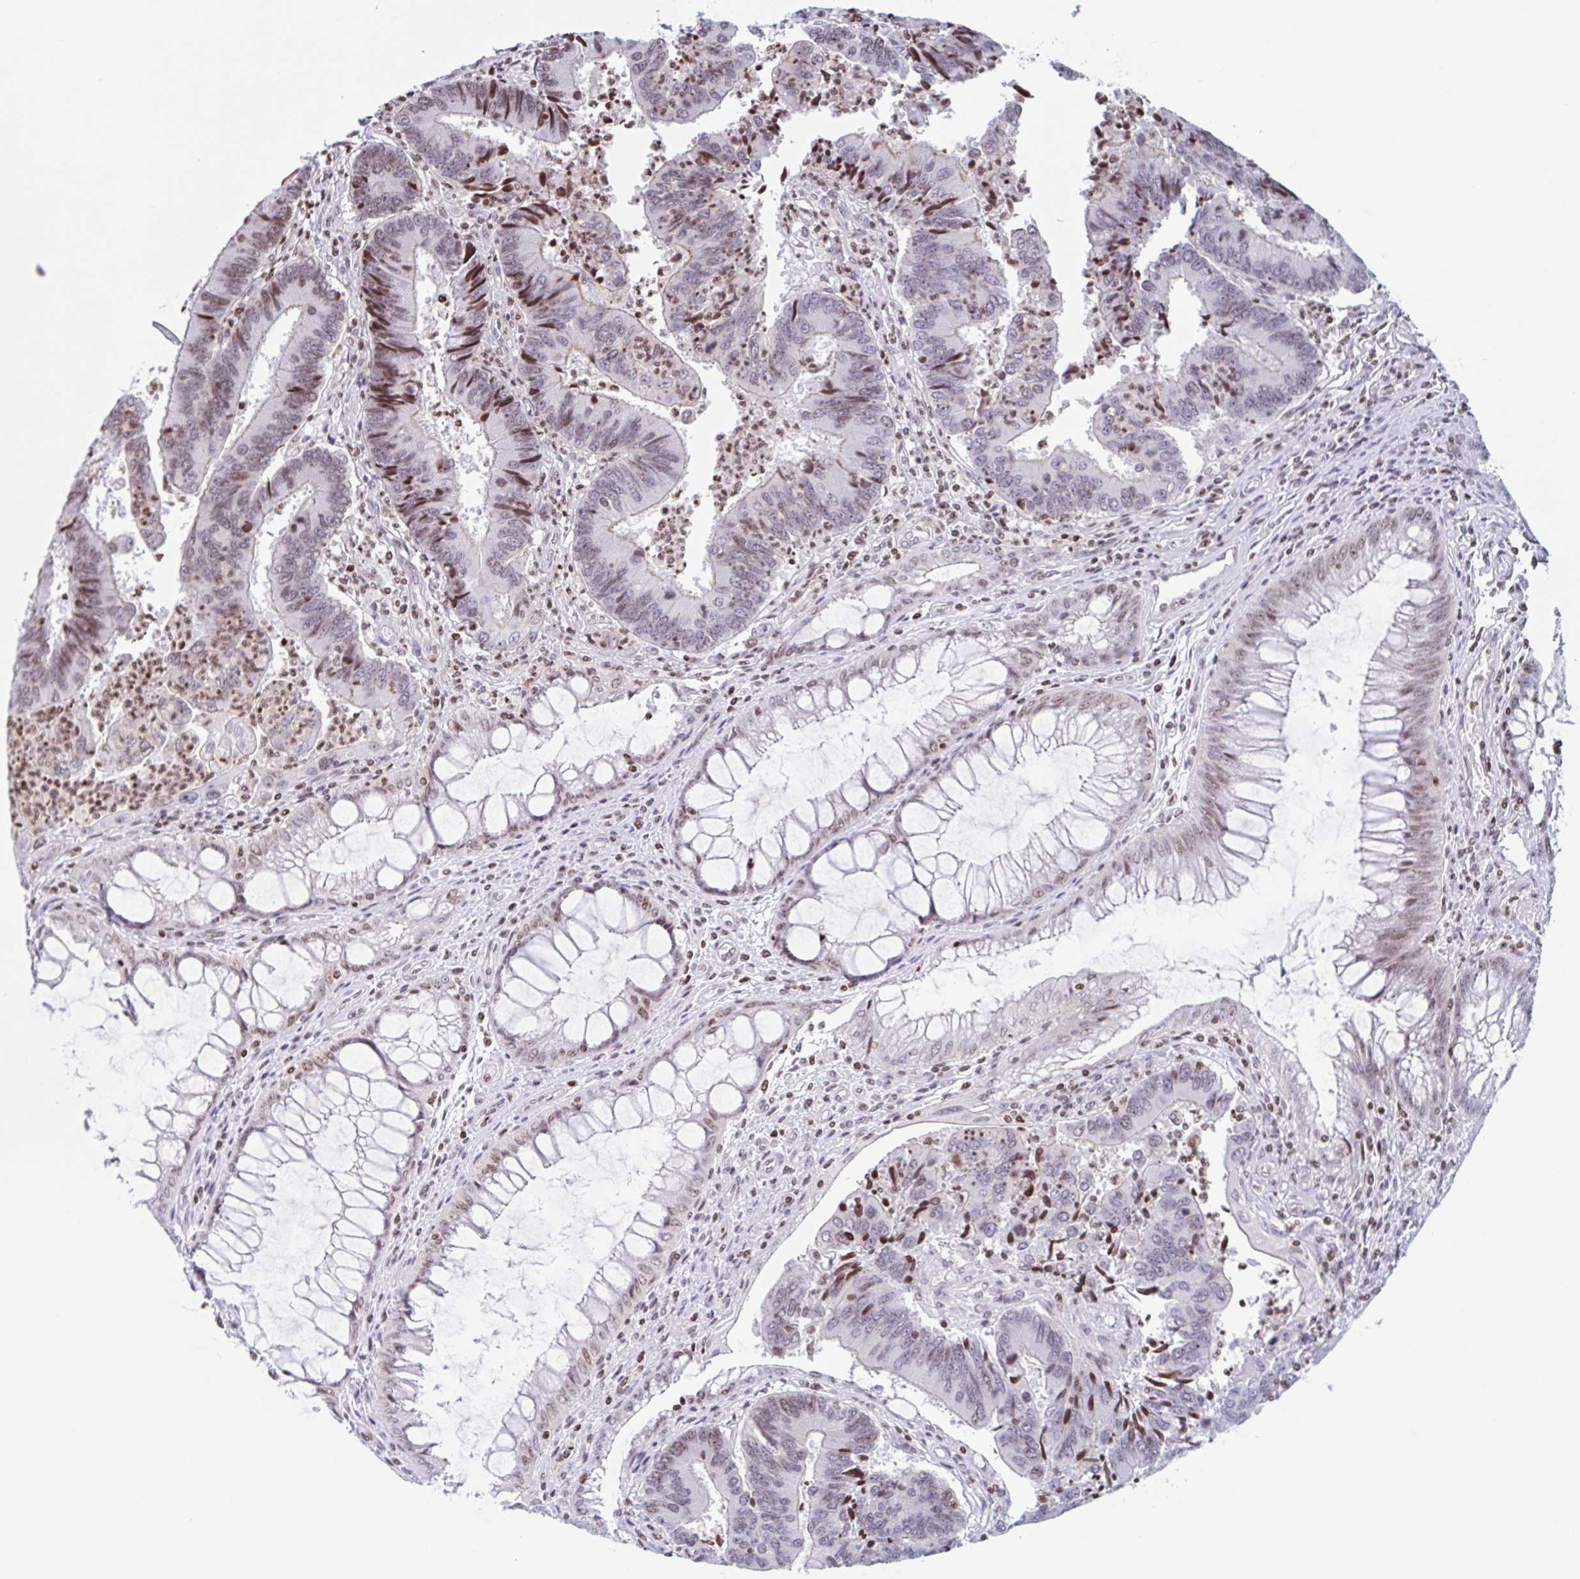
{"staining": {"intensity": "moderate", "quantity": "<25%", "location": "nuclear"}, "tissue": "colorectal cancer", "cell_type": "Tumor cells", "image_type": "cancer", "snomed": [{"axis": "morphology", "description": "Adenocarcinoma, NOS"}, {"axis": "topography", "description": "Colon"}], "caption": "The immunohistochemical stain highlights moderate nuclear positivity in tumor cells of colorectal cancer tissue.", "gene": "NOL6", "patient": {"sex": "female", "age": 67}}